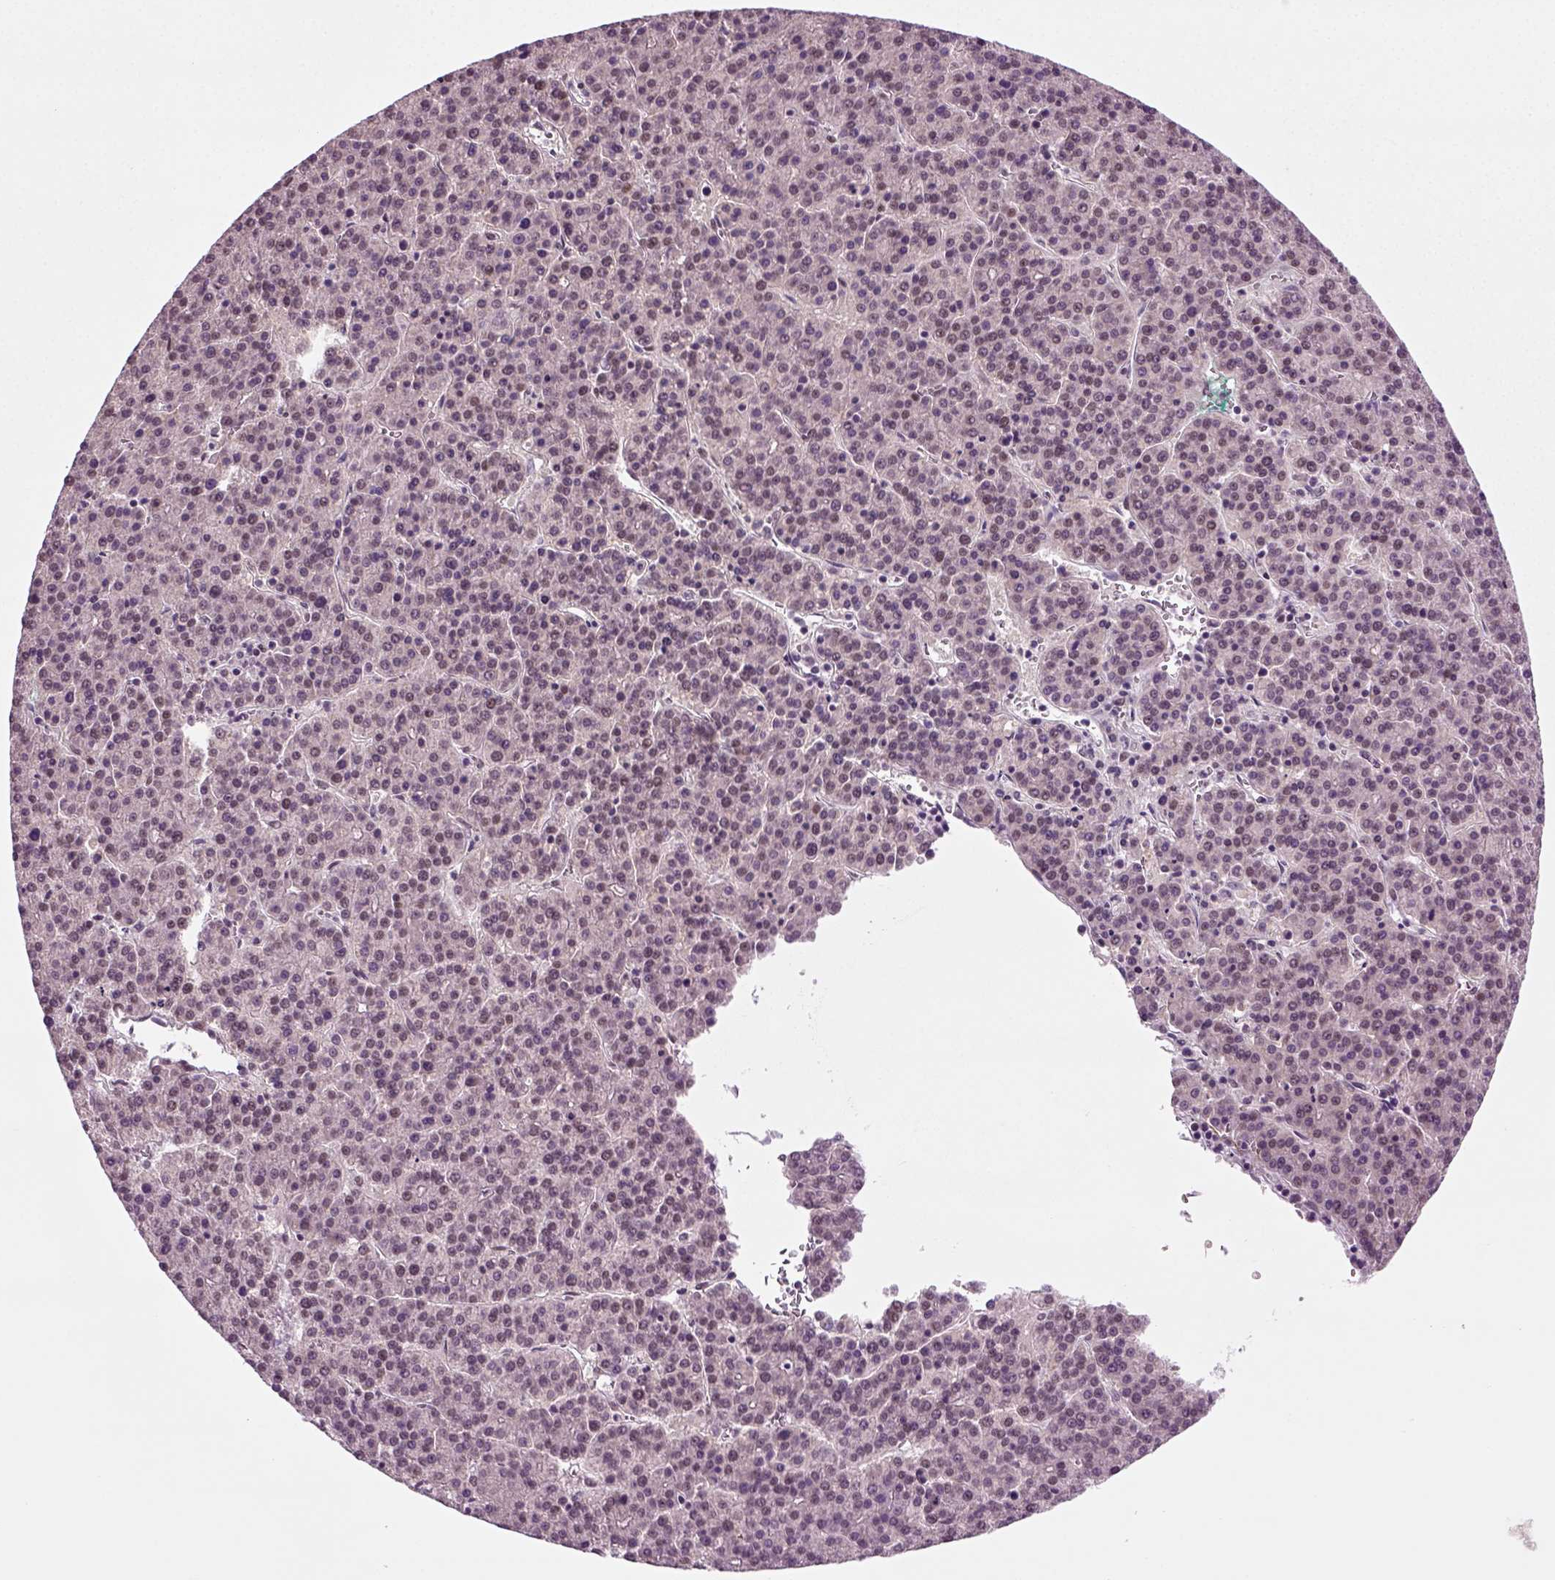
{"staining": {"intensity": "negative", "quantity": "none", "location": "none"}, "tissue": "liver cancer", "cell_type": "Tumor cells", "image_type": "cancer", "snomed": [{"axis": "morphology", "description": "Carcinoma, Hepatocellular, NOS"}, {"axis": "topography", "description": "Liver"}], "caption": "Tumor cells are negative for brown protein staining in hepatocellular carcinoma (liver).", "gene": "RCOR3", "patient": {"sex": "female", "age": 58}}